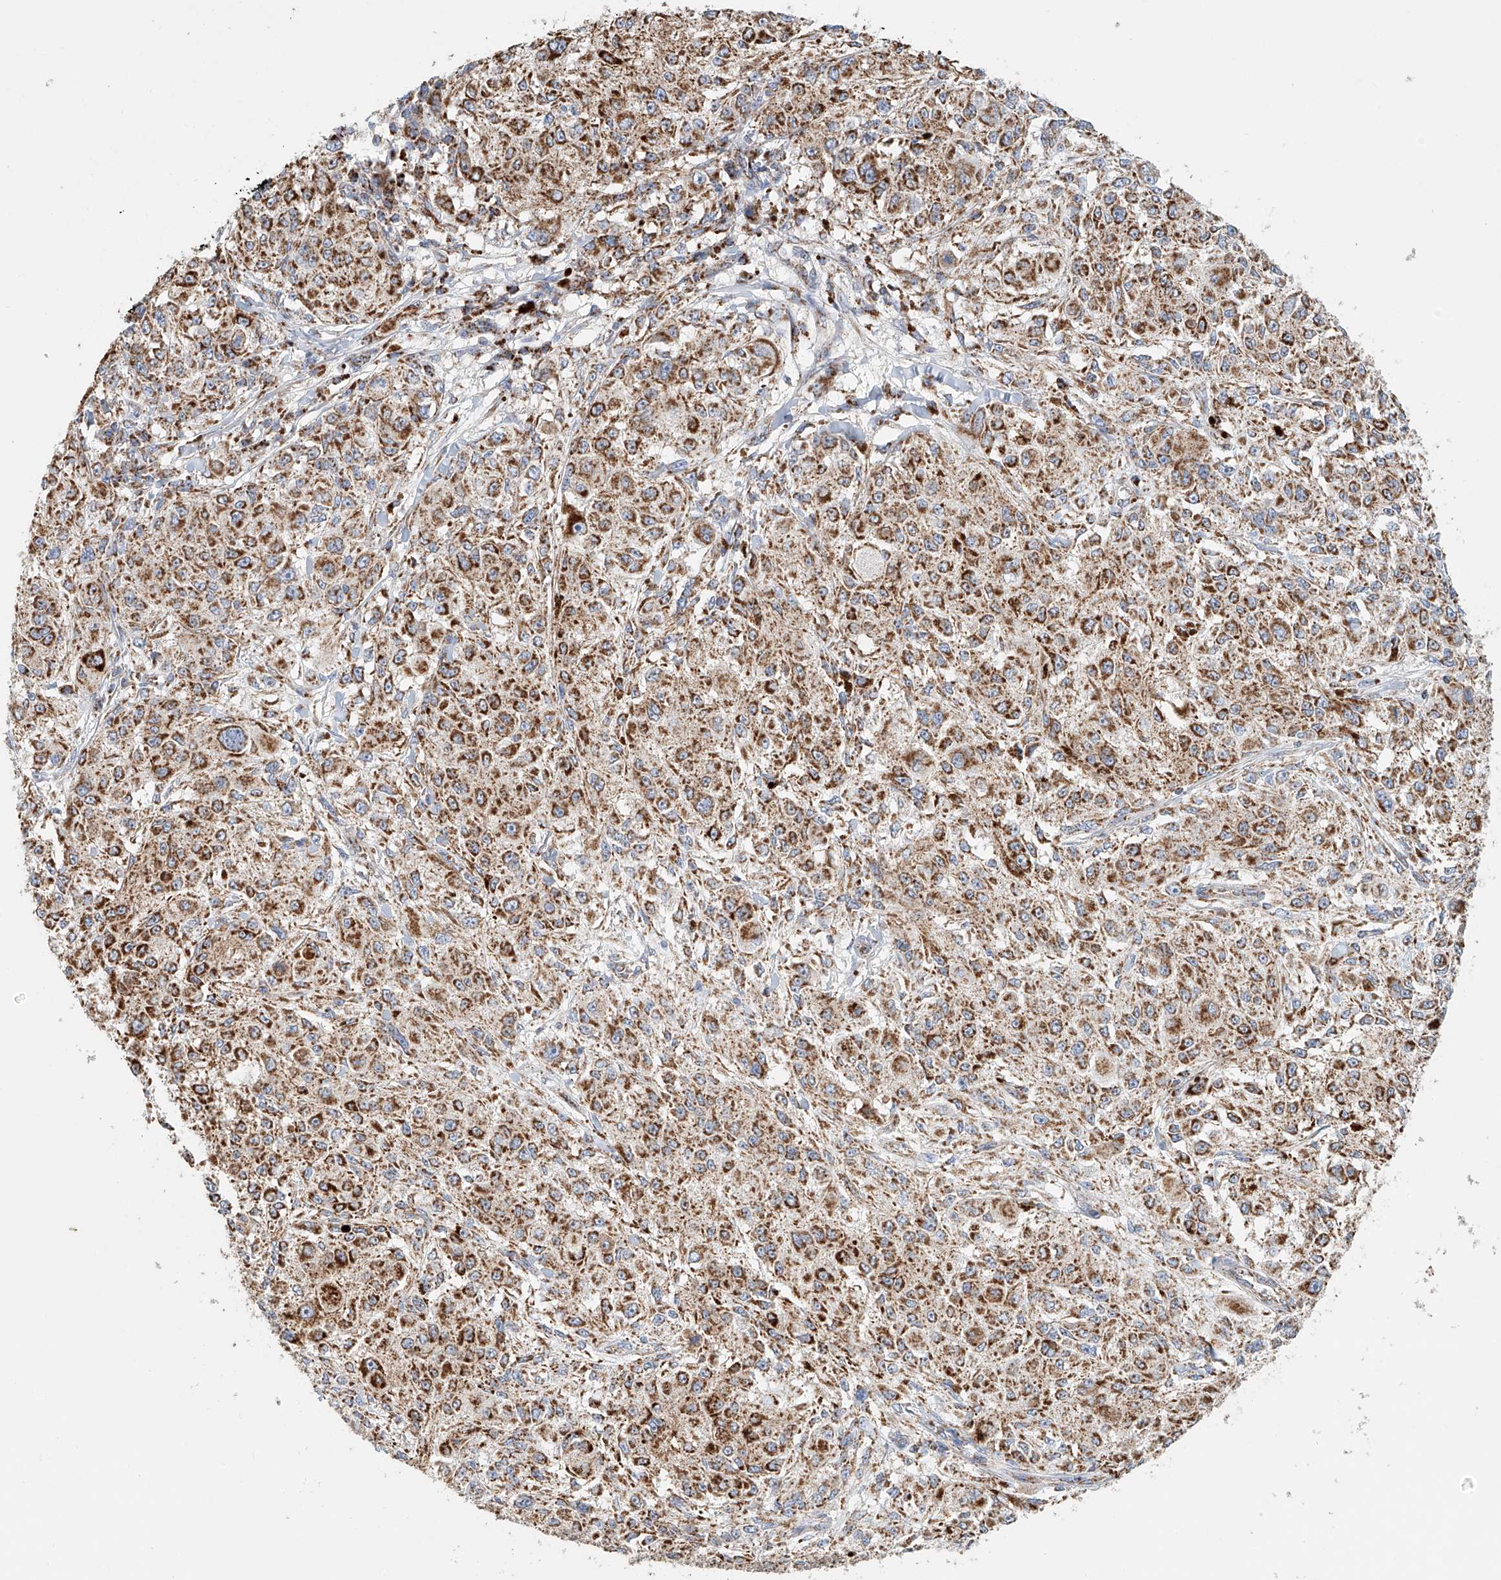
{"staining": {"intensity": "moderate", "quantity": ">75%", "location": "cytoplasmic/membranous"}, "tissue": "melanoma", "cell_type": "Tumor cells", "image_type": "cancer", "snomed": [{"axis": "morphology", "description": "Necrosis, NOS"}, {"axis": "morphology", "description": "Malignant melanoma, NOS"}, {"axis": "topography", "description": "Skin"}], "caption": "Tumor cells display medium levels of moderate cytoplasmic/membranous positivity in approximately >75% of cells in malignant melanoma.", "gene": "MCL1", "patient": {"sex": "female", "age": 87}}